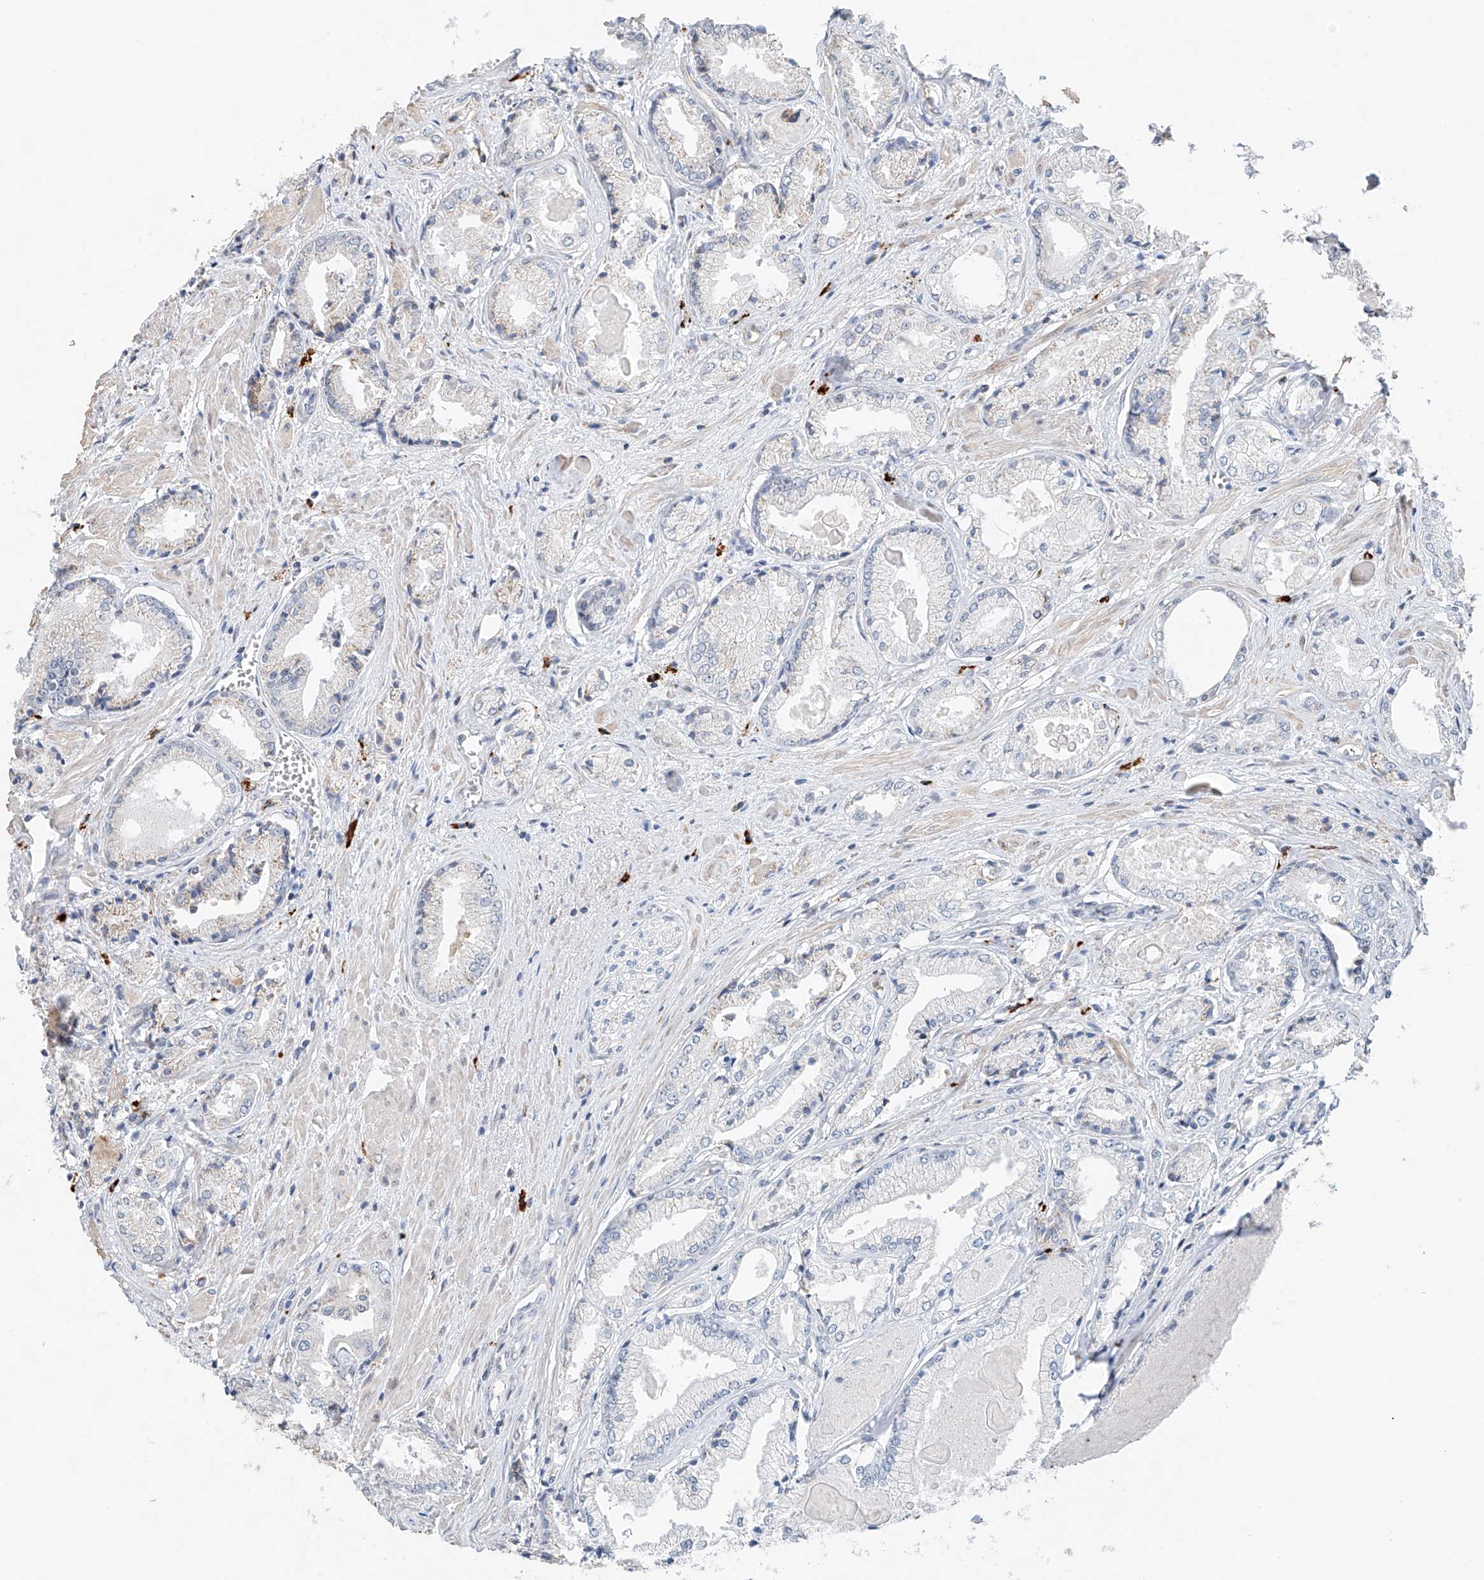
{"staining": {"intensity": "negative", "quantity": "none", "location": "none"}, "tissue": "prostate cancer", "cell_type": "Tumor cells", "image_type": "cancer", "snomed": [{"axis": "morphology", "description": "Adenocarcinoma, Low grade"}, {"axis": "topography", "description": "Prostate"}], "caption": "A histopathology image of prostate cancer (adenocarcinoma (low-grade)) stained for a protein reveals no brown staining in tumor cells. Brightfield microscopy of immunohistochemistry stained with DAB (3,3'-diaminobenzidine) (brown) and hematoxylin (blue), captured at high magnification.", "gene": "KLF15", "patient": {"sex": "male", "age": 60}}